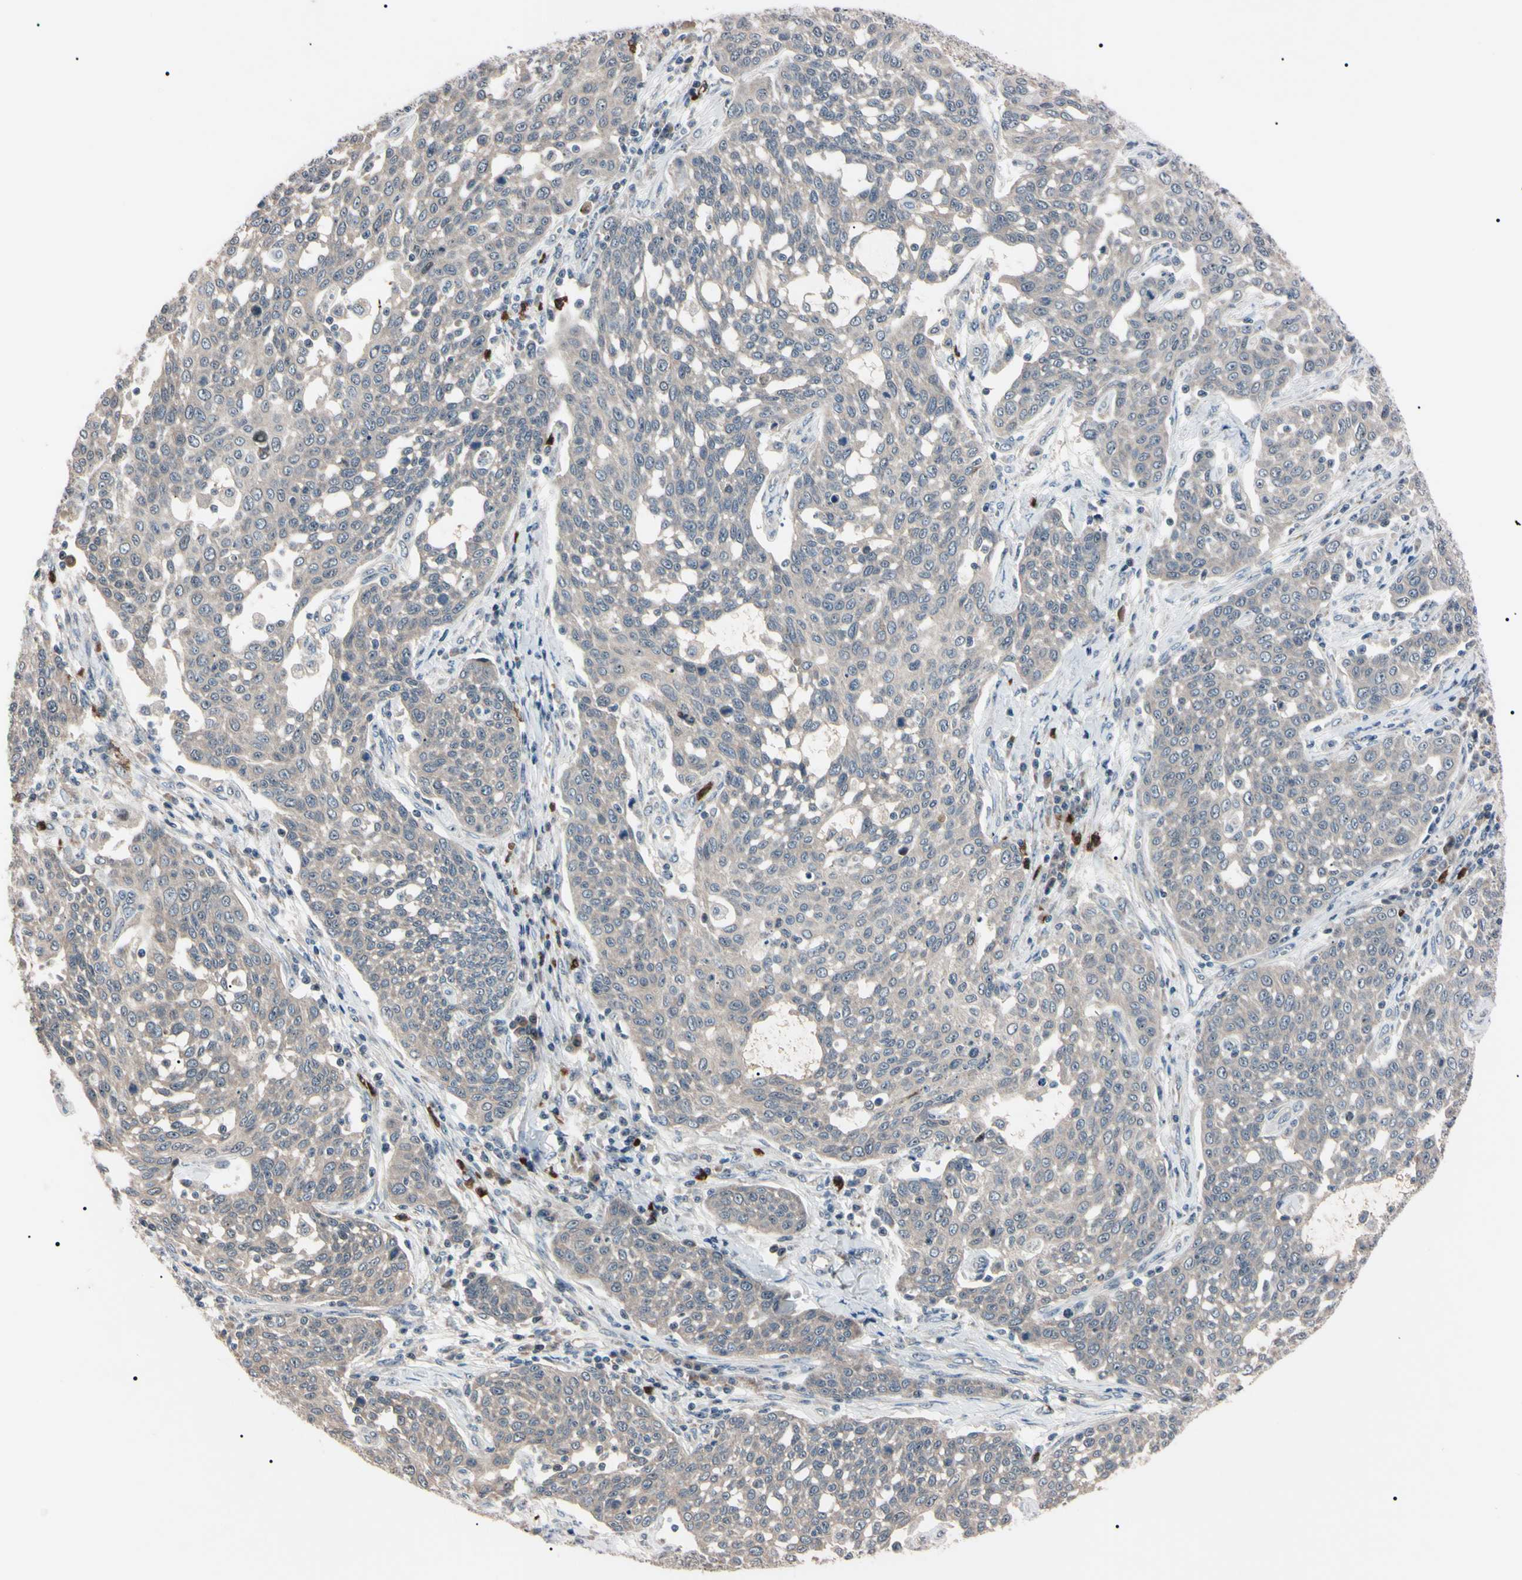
{"staining": {"intensity": "weak", "quantity": ">75%", "location": "cytoplasmic/membranous"}, "tissue": "cervical cancer", "cell_type": "Tumor cells", "image_type": "cancer", "snomed": [{"axis": "morphology", "description": "Squamous cell carcinoma, NOS"}, {"axis": "topography", "description": "Cervix"}], "caption": "An immunohistochemistry image of neoplastic tissue is shown. Protein staining in brown shows weak cytoplasmic/membranous positivity in cervical squamous cell carcinoma within tumor cells. (DAB (3,3'-diaminobenzidine) = brown stain, brightfield microscopy at high magnification).", "gene": "TRAF5", "patient": {"sex": "female", "age": 34}}